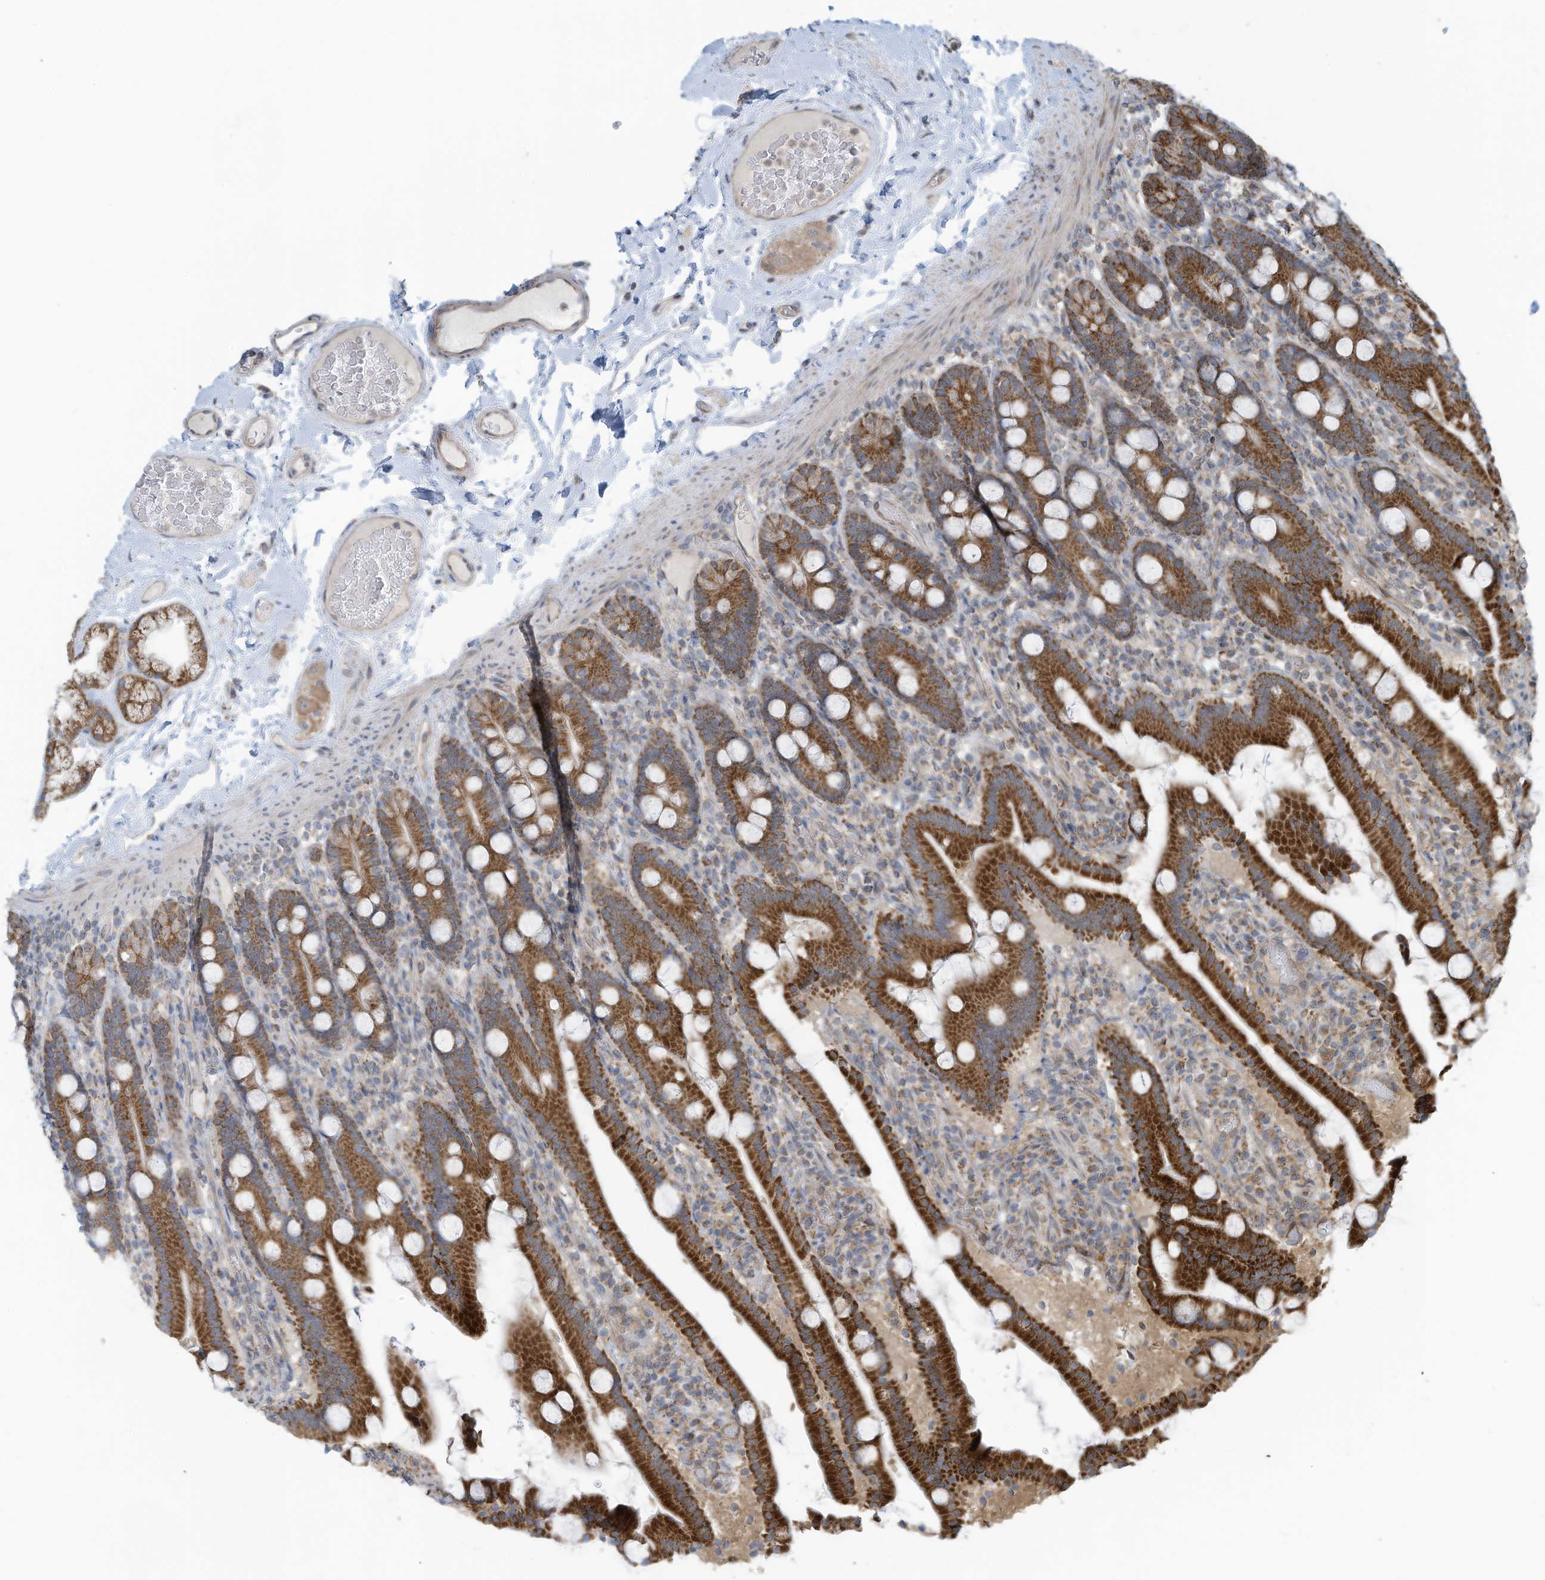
{"staining": {"intensity": "moderate", "quantity": ">75%", "location": "cytoplasmic/membranous"}, "tissue": "duodenum", "cell_type": "Glandular cells", "image_type": "normal", "snomed": [{"axis": "morphology", "description": "Normal tissue, NOS"}, {"axis": "topography", "description": "Duodenum"}], "caption": "Unremarkable duodenum exhibits moderate cytoplasmic/membranous positivity in approximately >75% of glandular cells, visualized by immunohistochemistry.", "gene": "METTL6", "patient": {"sex": "male", "age": 55}}